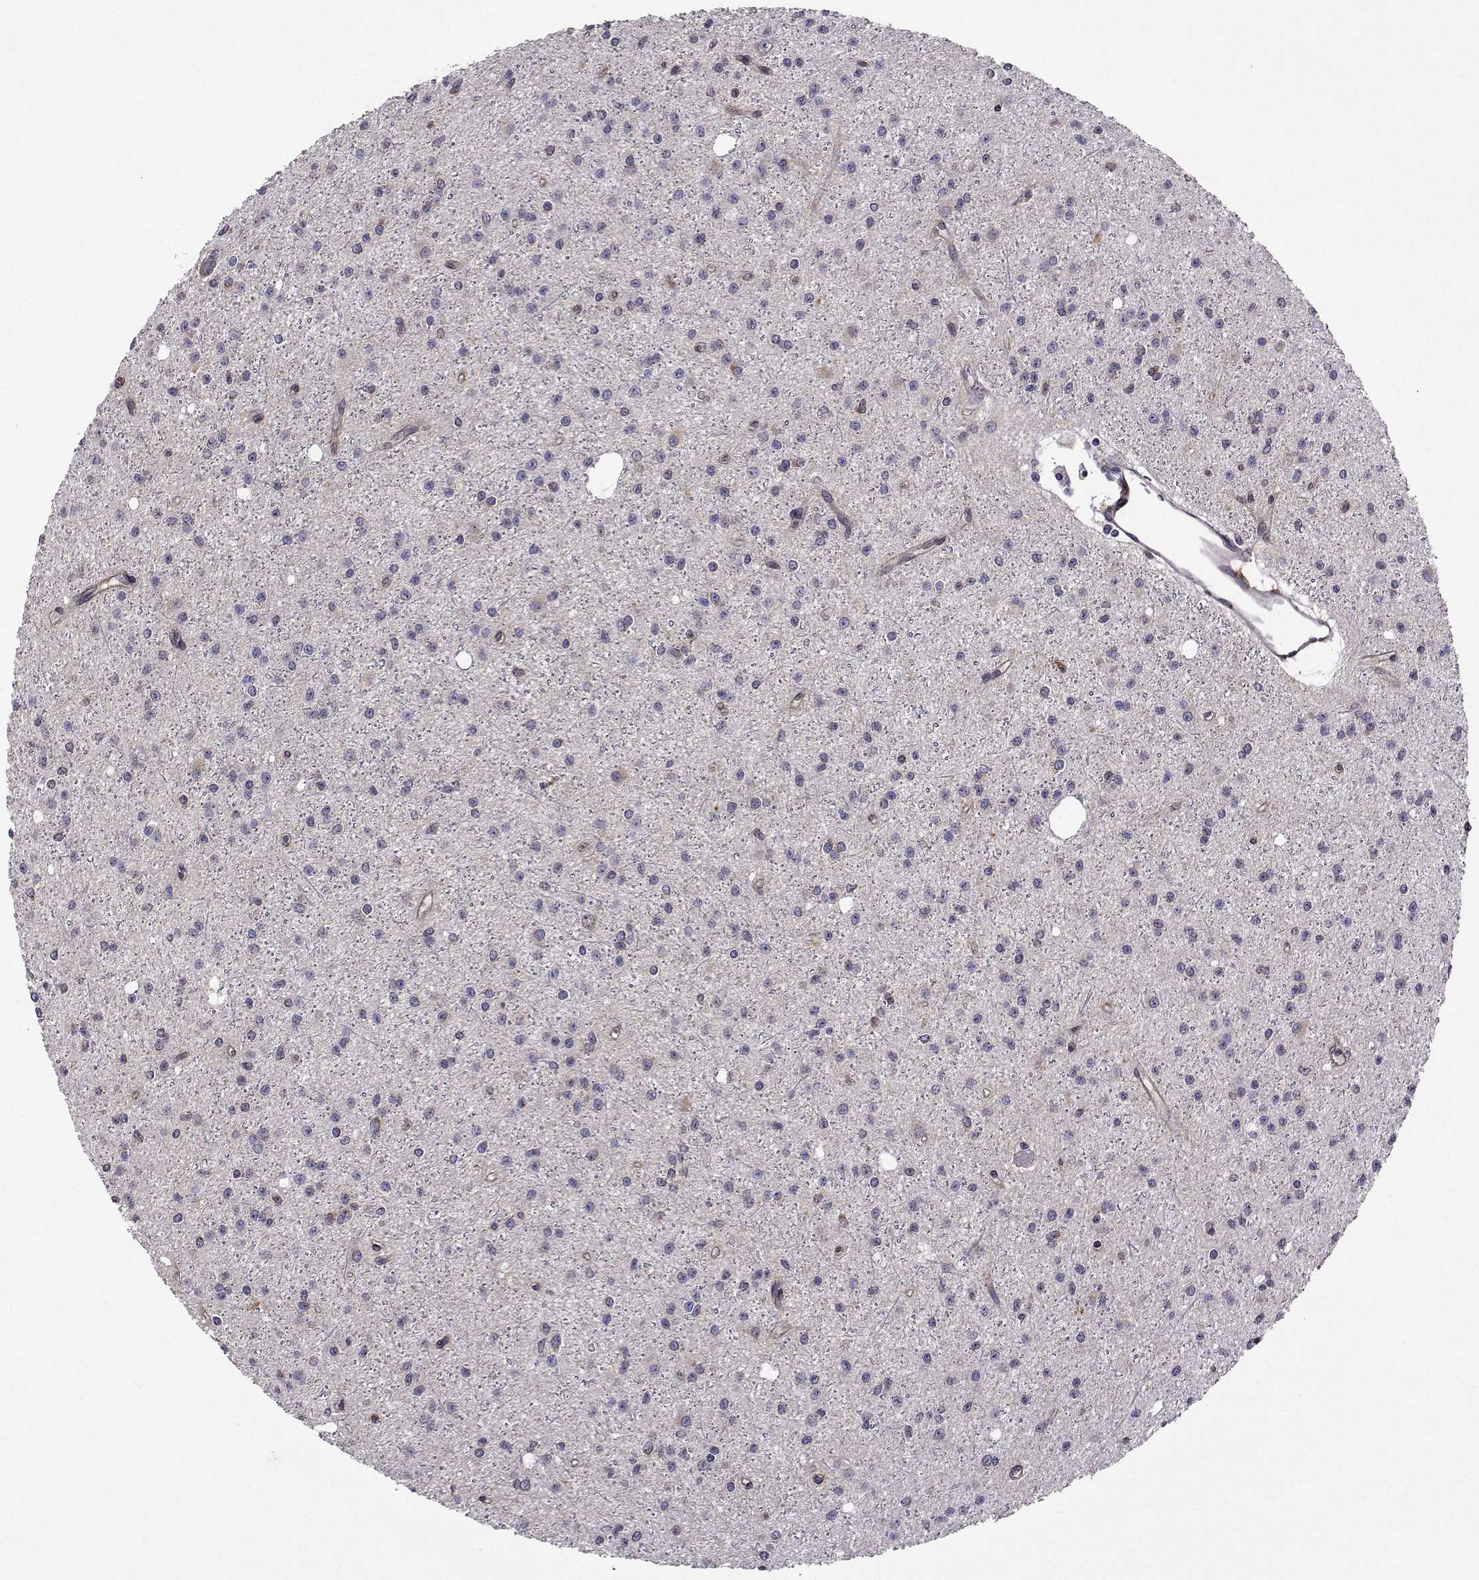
{"staining": {"intensity": "negative", "quantity": "none", "location": "none"}, "tissue": "glioma", "cell_type": "Tumor cells", "image_type": "cancer", "snomed": [{"axis": "morphology", "description": "Glioma, malignant, Low grade"}, {"axis": "topography", "description": "Brain"}], "caption": "IHC photomicrograph of malignant glioma (low-grade) stained for a protein (brown), which demonstrates no expression in tumor cells. (DAB immunohistochemistry (IHC) with hematoxylin counter stain).", "gene": "PGRMC2", "patient": {"sex": "male", "age": 27}}